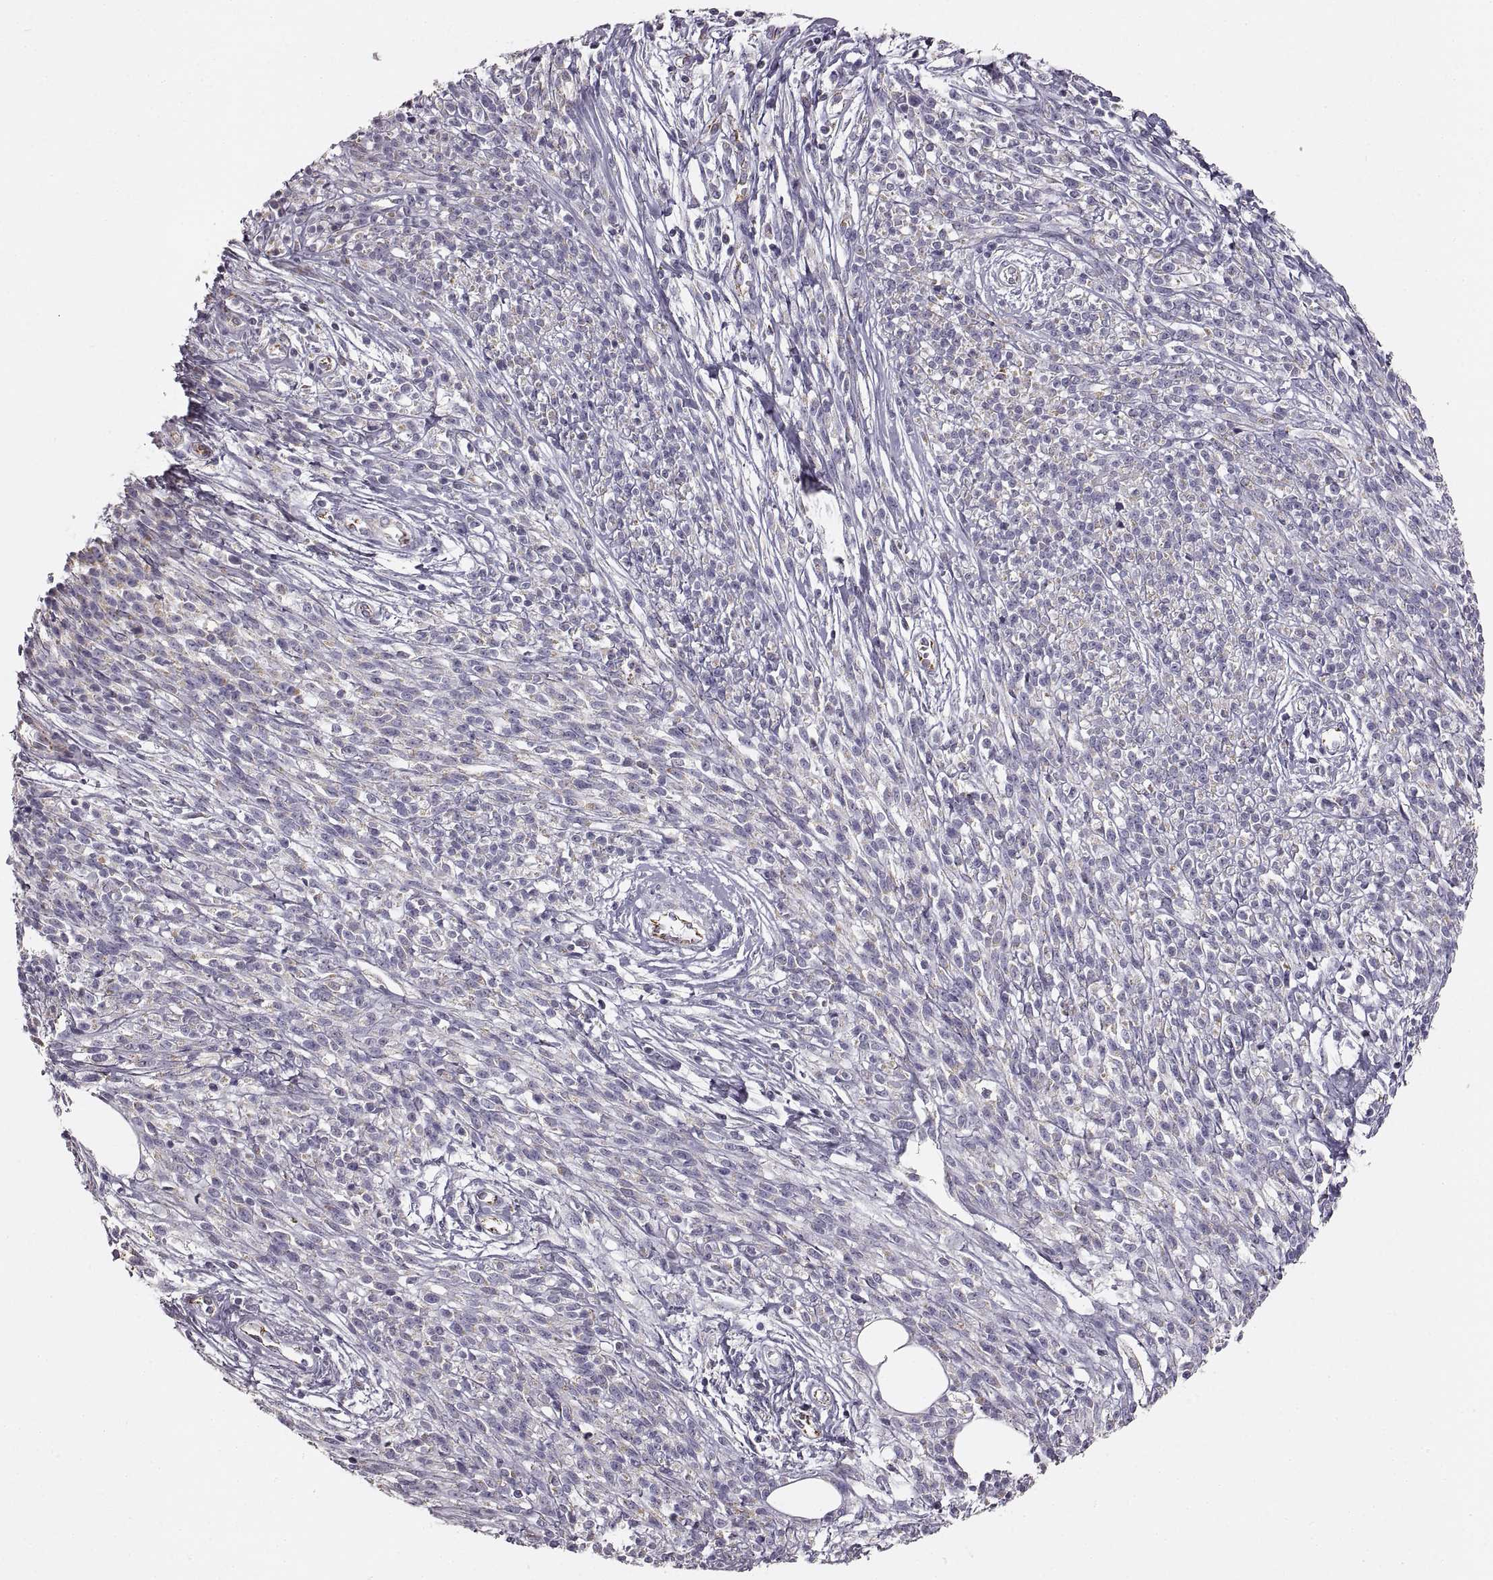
{"staining": {"intensity": "weak", "quantity": "25%-75%", "location": "cytoplasmic/membranous"}, "tissue": "melanoma", "cell_type": "Tumor cells", "image_type": "cancer", "snomed": [{"axis": "morphology", "description": "Malignant melanoma, NOS"}, {"axis": "topography", "description": "Skin"}, {"axis": "topography", "description": "Skin of trunk"}], "caption": "Melanoma was stained to show a protein in brown. There is low levels of weak cytoplasmic/membranous expression in about 25%-75% of tumor cells.", "gene": "RDH13", "patient": {"sex": "male", "age": 74}}